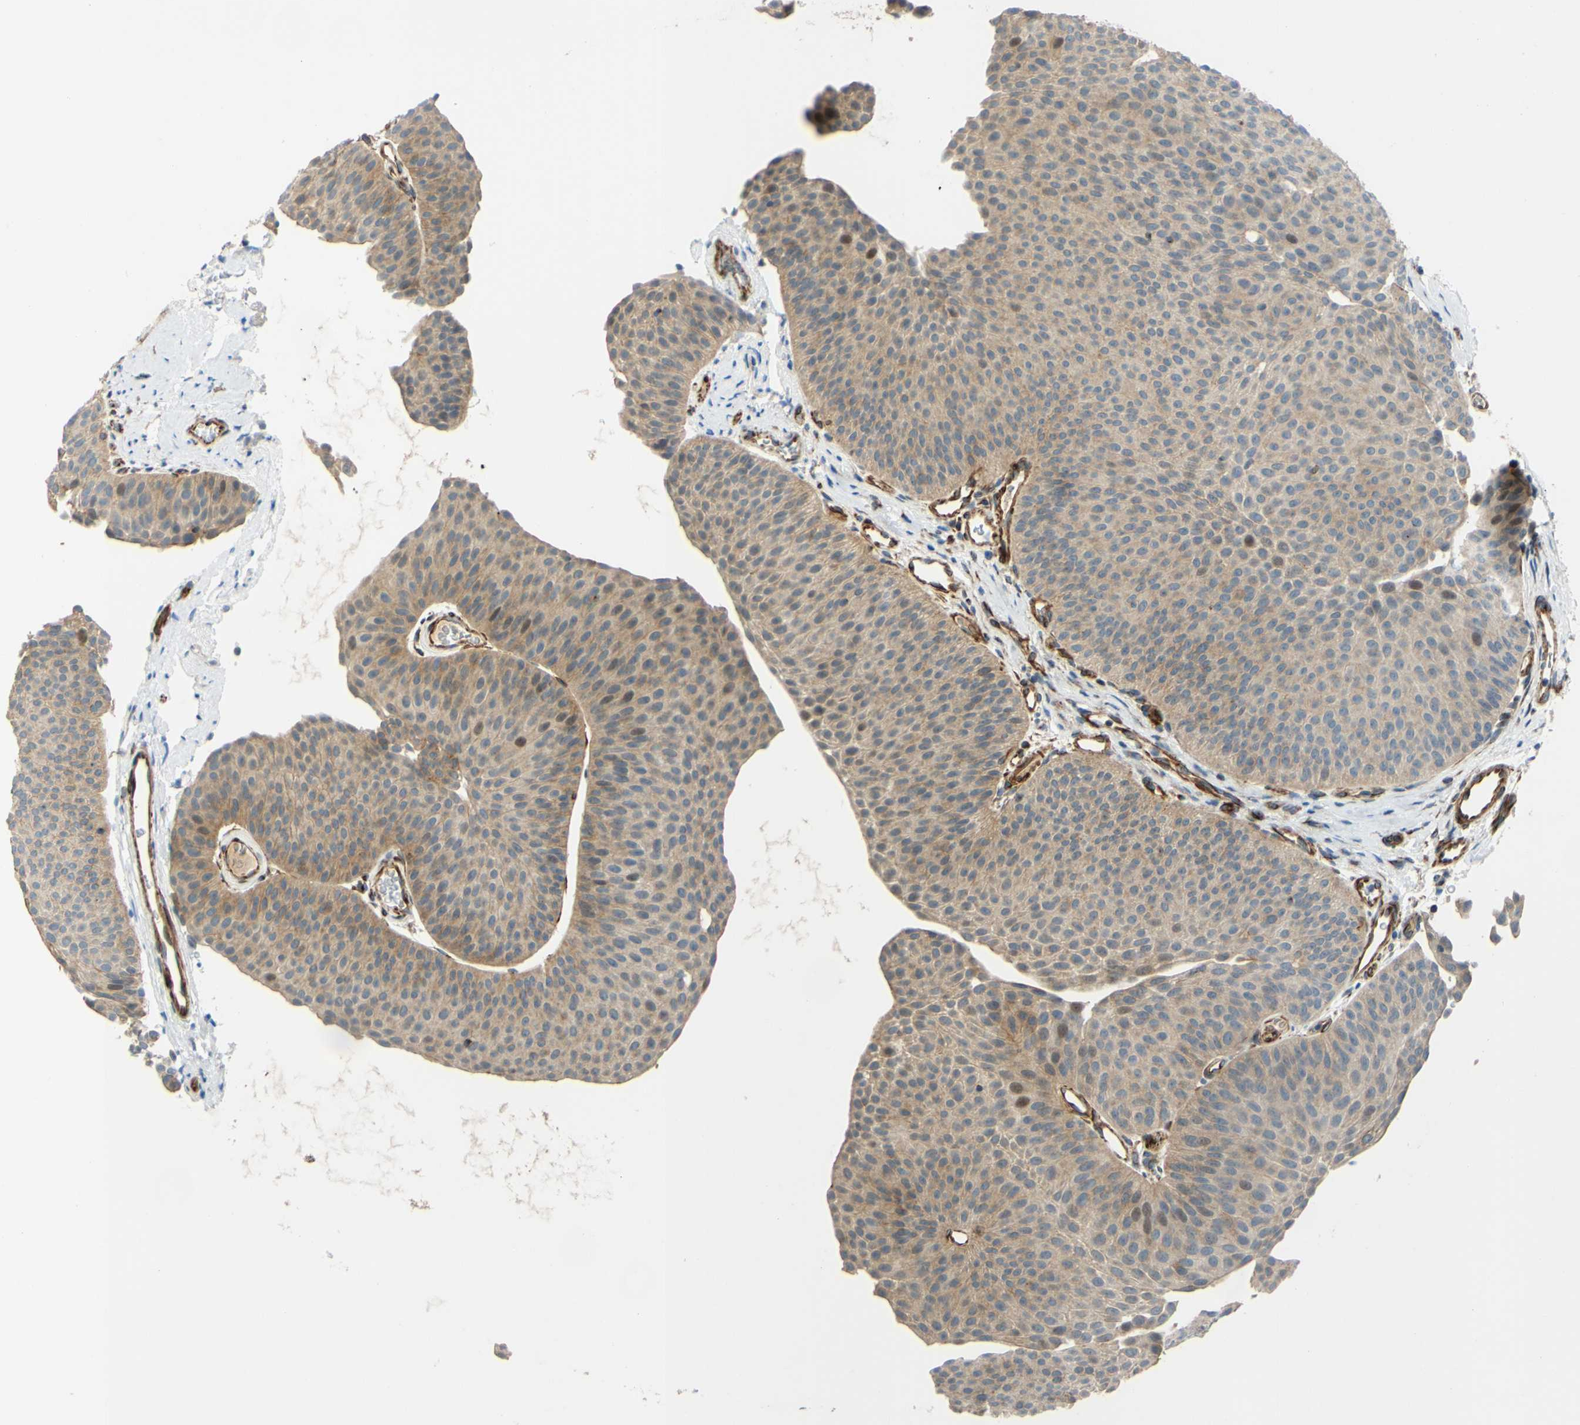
{"staining": {"intensity": "weak", "quantity": ">75%", "location": "cytoplasmic/membranous"}, "tissue": "urothelial cancer", "cell_type": "Tumor cells", "image_type": "cancer", "snomed": [{"axis": "morphology", "description": "Urothelial carcinoma, Low grade"}, {"axis": "topography", "description": "Urinary bladder"}], "caption": "Immunohistochemistry (IHC) photomicrograph of neoplastic tissue: human low-grade urothelial carcinoma stained using IHC shows low levels of weak protein expression localized specifically in the cytoplasmic/membranous of tumor cells, appearing as a cytoplasmic/membranous brown color.", "gene": "ARHGAP1", "patient": {"sex": "female", "age": 60}}